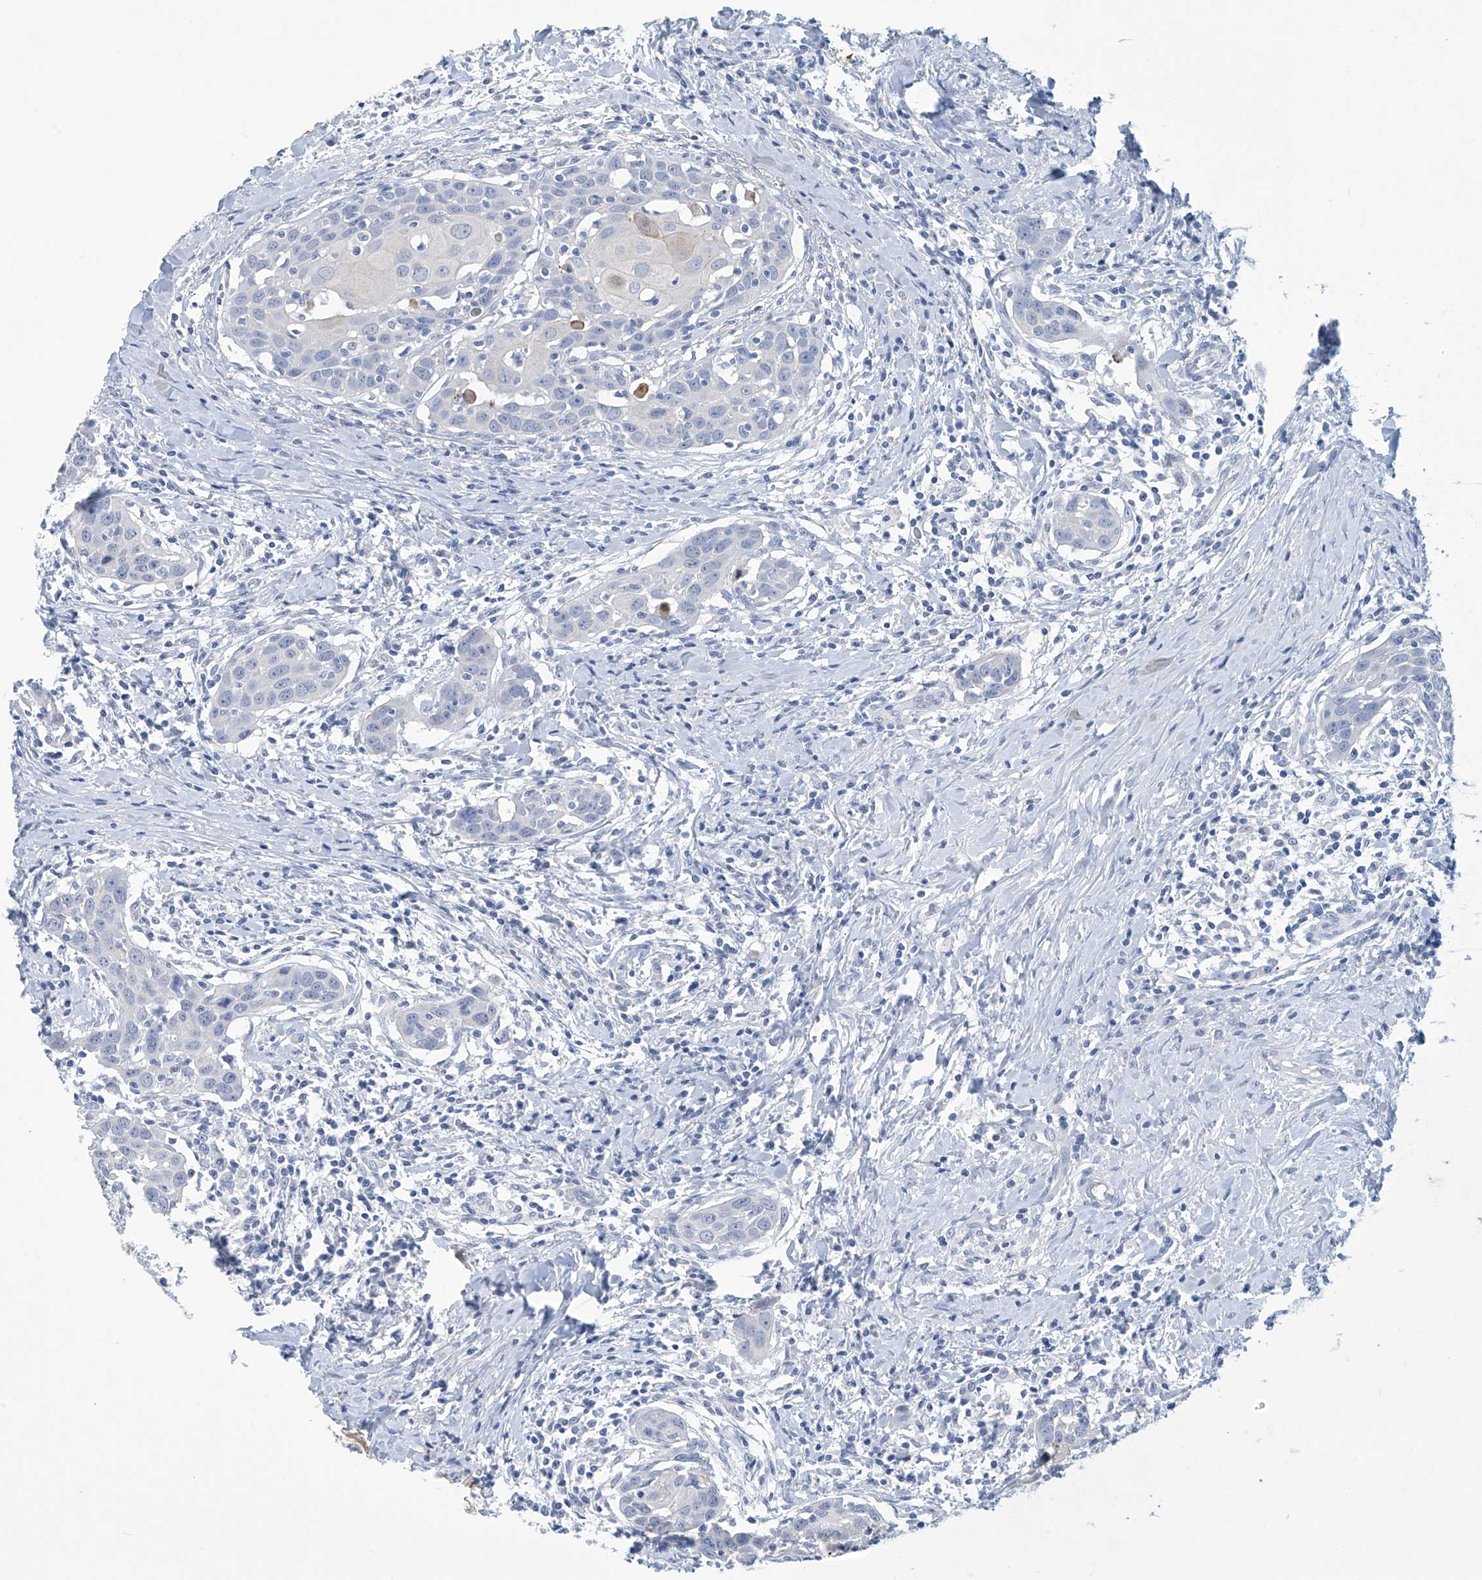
{"staining": {"intensity": "negative", "quantity": "none", "location": "none"}, "tissue": "head and neck cancer", "cell_type": "Tumor cells", "image_type": "cancer", "snomed": [{"axis": "morphology", "description": "Squamous cell carcinoma, NOS"}, {"axis": "topography", "description": "Oral tissue"}, {"axis": "topography", "description": "Head-Neck"}], "caption": "IHC histopathology image of neoplastic tissue: head and neck cancer (squamous cell carcinoma) stained with DAB (3,3'-diaminobenzidine) reveals no significant protein staining in tumor cells.", "gene": "DSP", "patient": {"sex": "female", "age": 50}}